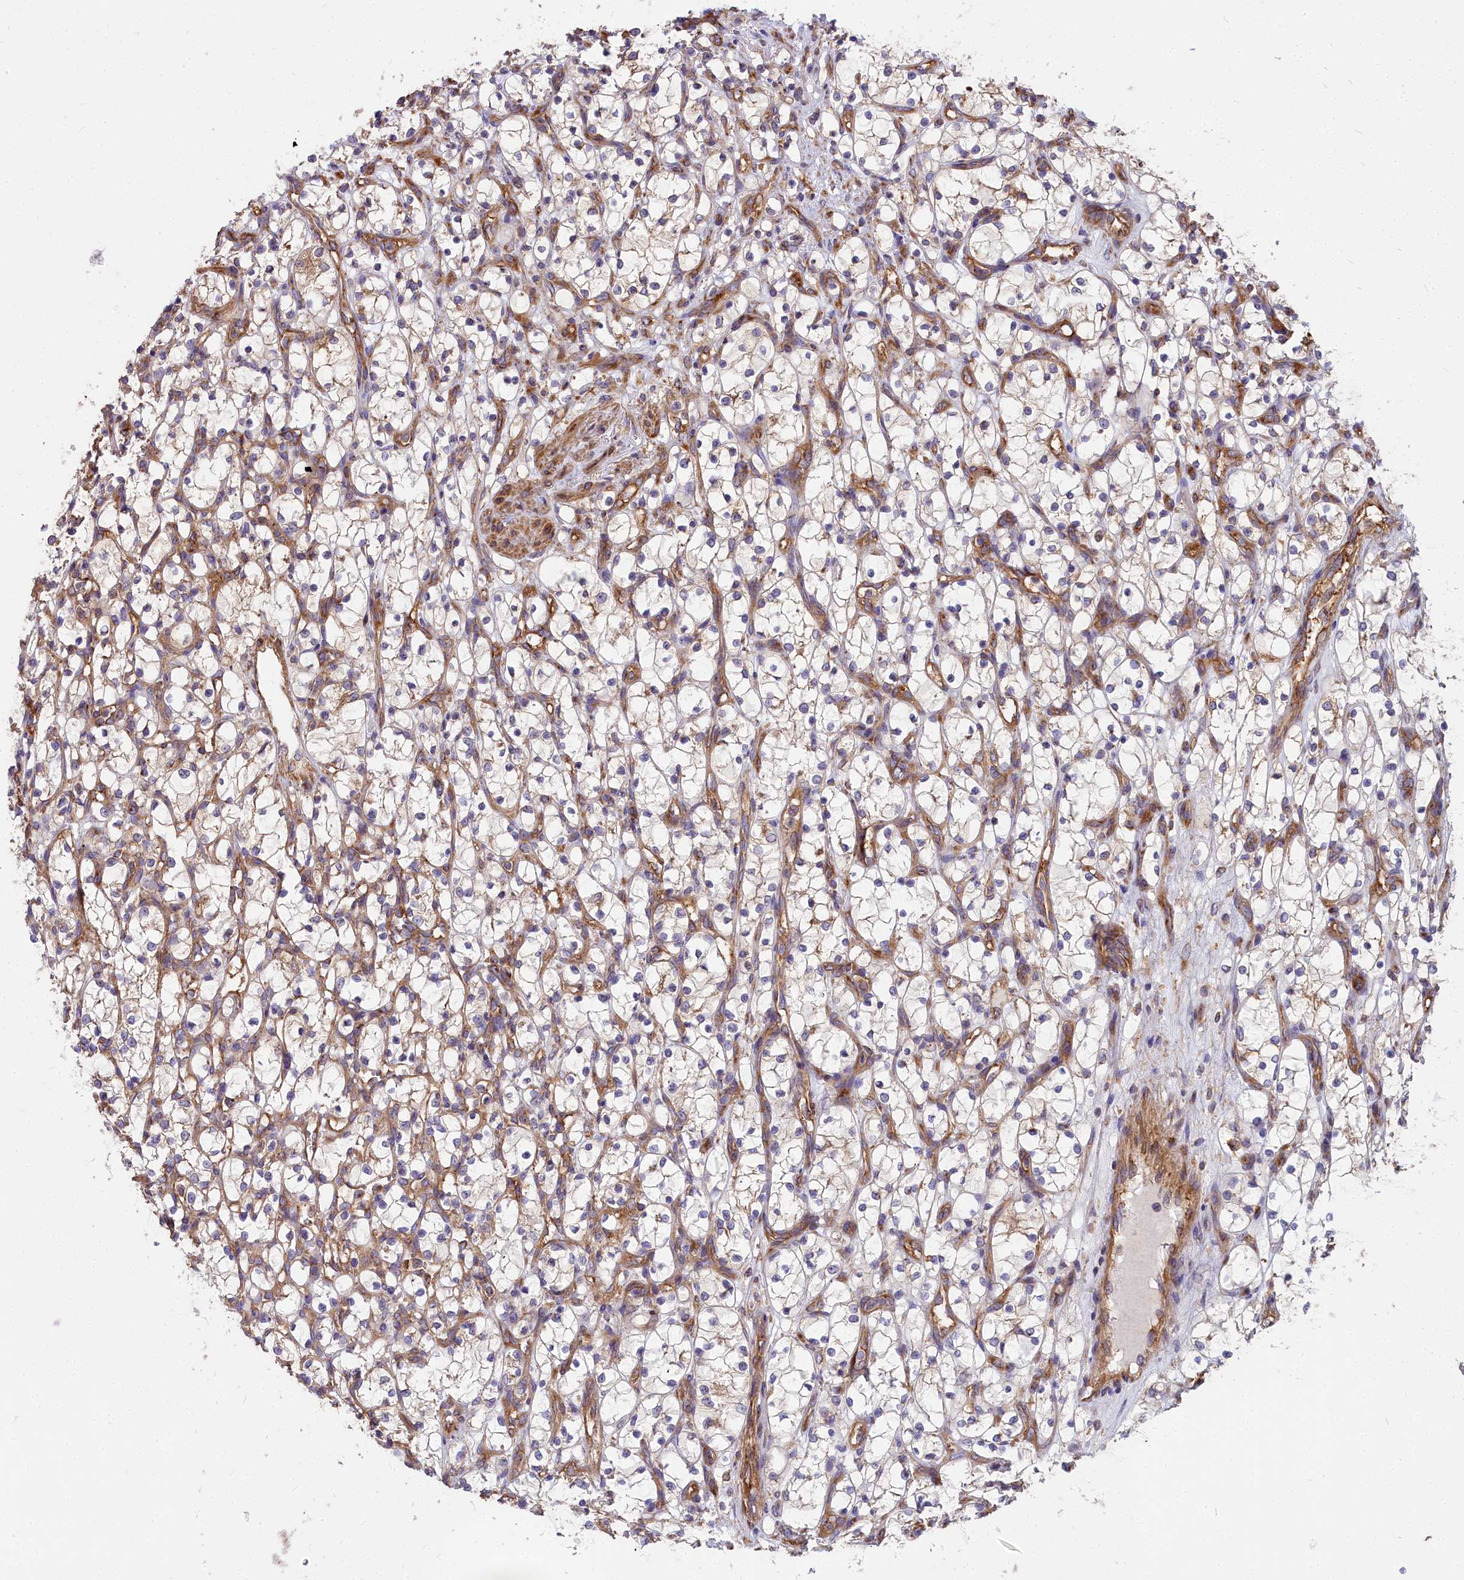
{"staining": {"intensity": "negative", "quantity": "none", "location": "none"}, "tissue": "renal cancer", "cell_type": "Tumor cells", "image_type": "cancer", "snomed": [{"axis": "morphology", "description": "Adenocarcinoma, NOS"}, {"axis": "topography", "description": "Kidney"}], "caption": "Immunohistochemistry photomicrograph of human renal cancer stained for a protein (brown), which shows no expression in tumor cells.", "gene": "DCTN3", "patient": {"sex": "female", "age": 69}}